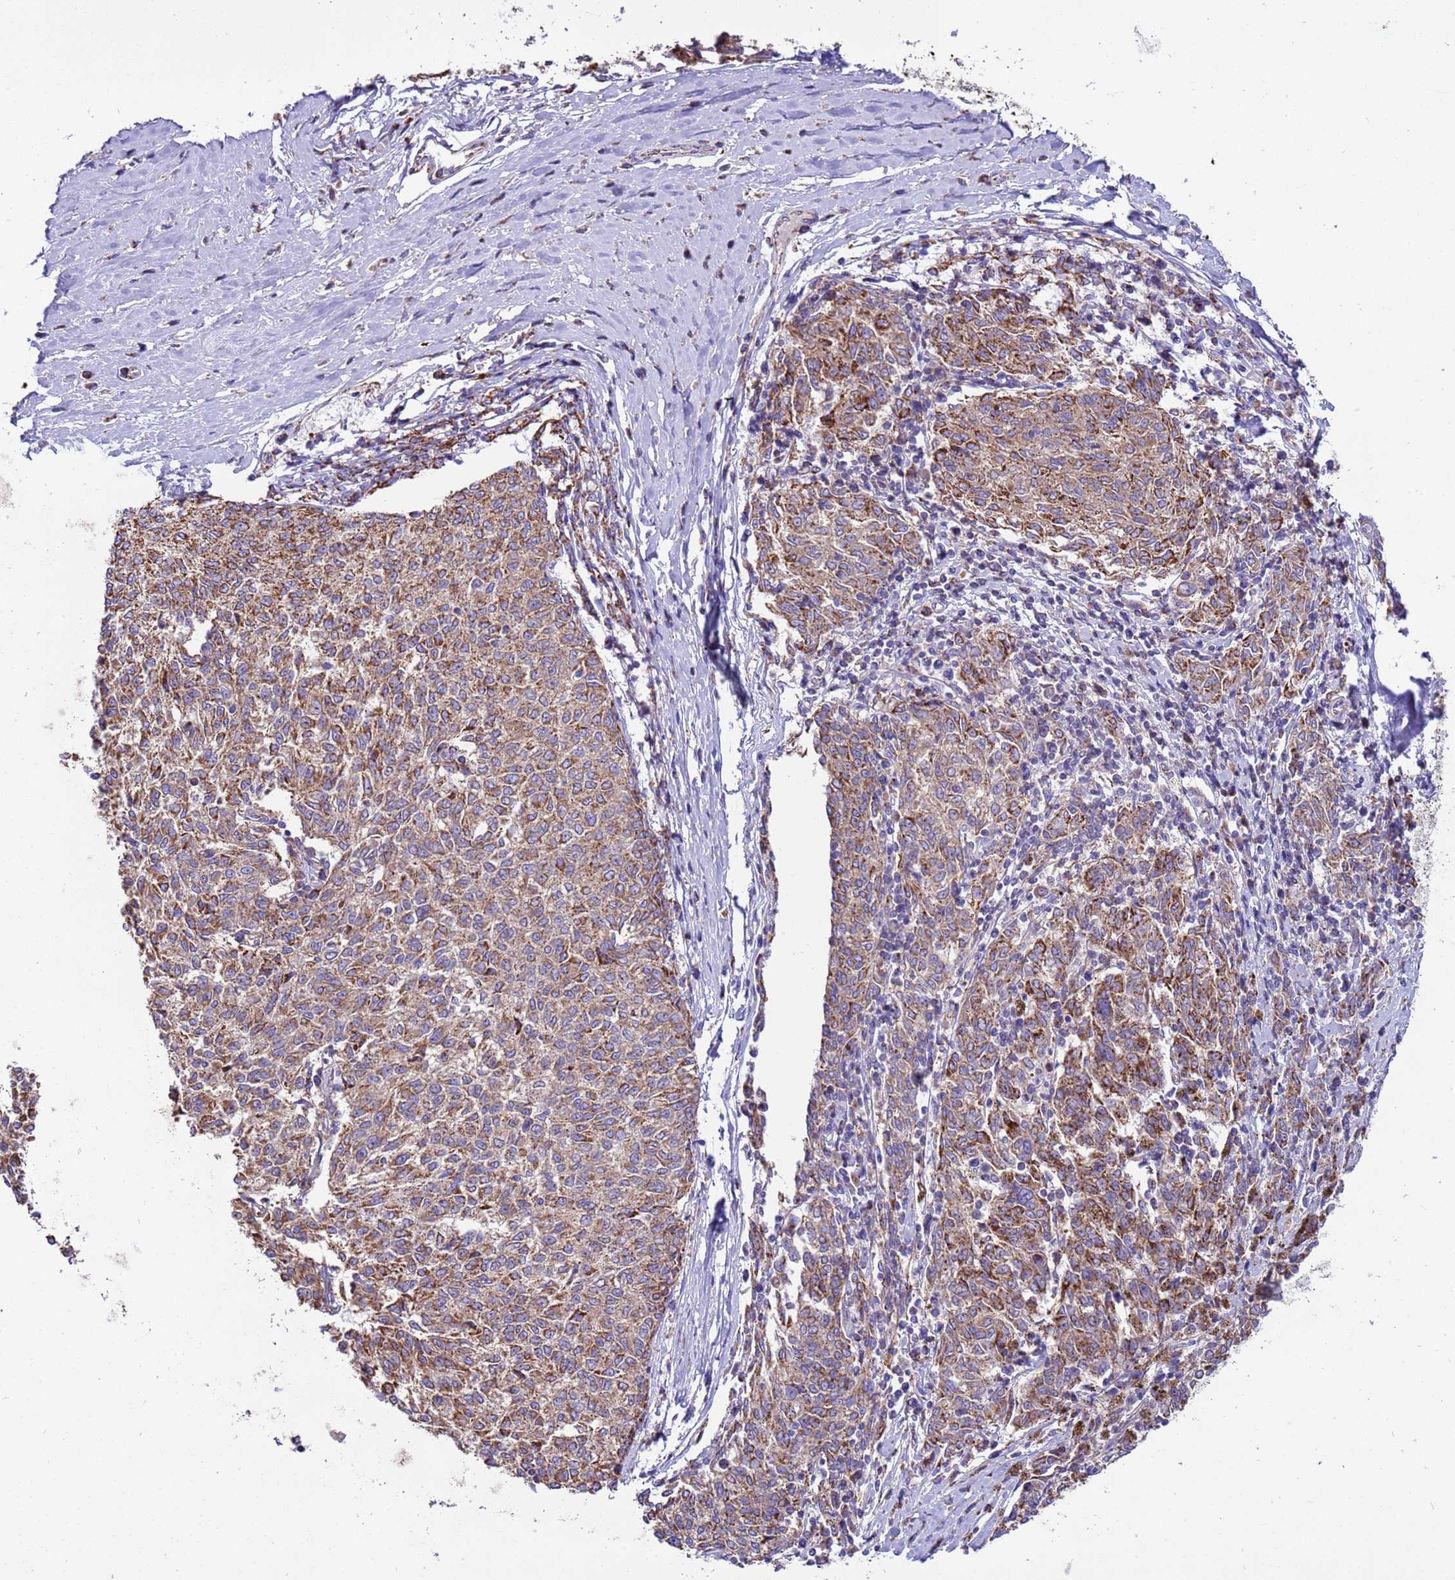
{"staining": {"intensity": "moderate", "quantity": ">75%", "location": "cytoplasmic/membranous"}, "tissue": "melanoma", "cell_type": "Tumor cells", "image_type": "cancer", "snomed": [{"axis": "morphology", "description": "Malignant melanoma, NOS"}, {"axis": "topography", "description": "Skin"}], "caption": "Malignant melanoma stained with a brown dye displays moderate cytoplasmic/membranous positive positivity in about >75% of tumor cells.", "gene": "RNF165", "patient": {"sex": "female", "age": 72}}